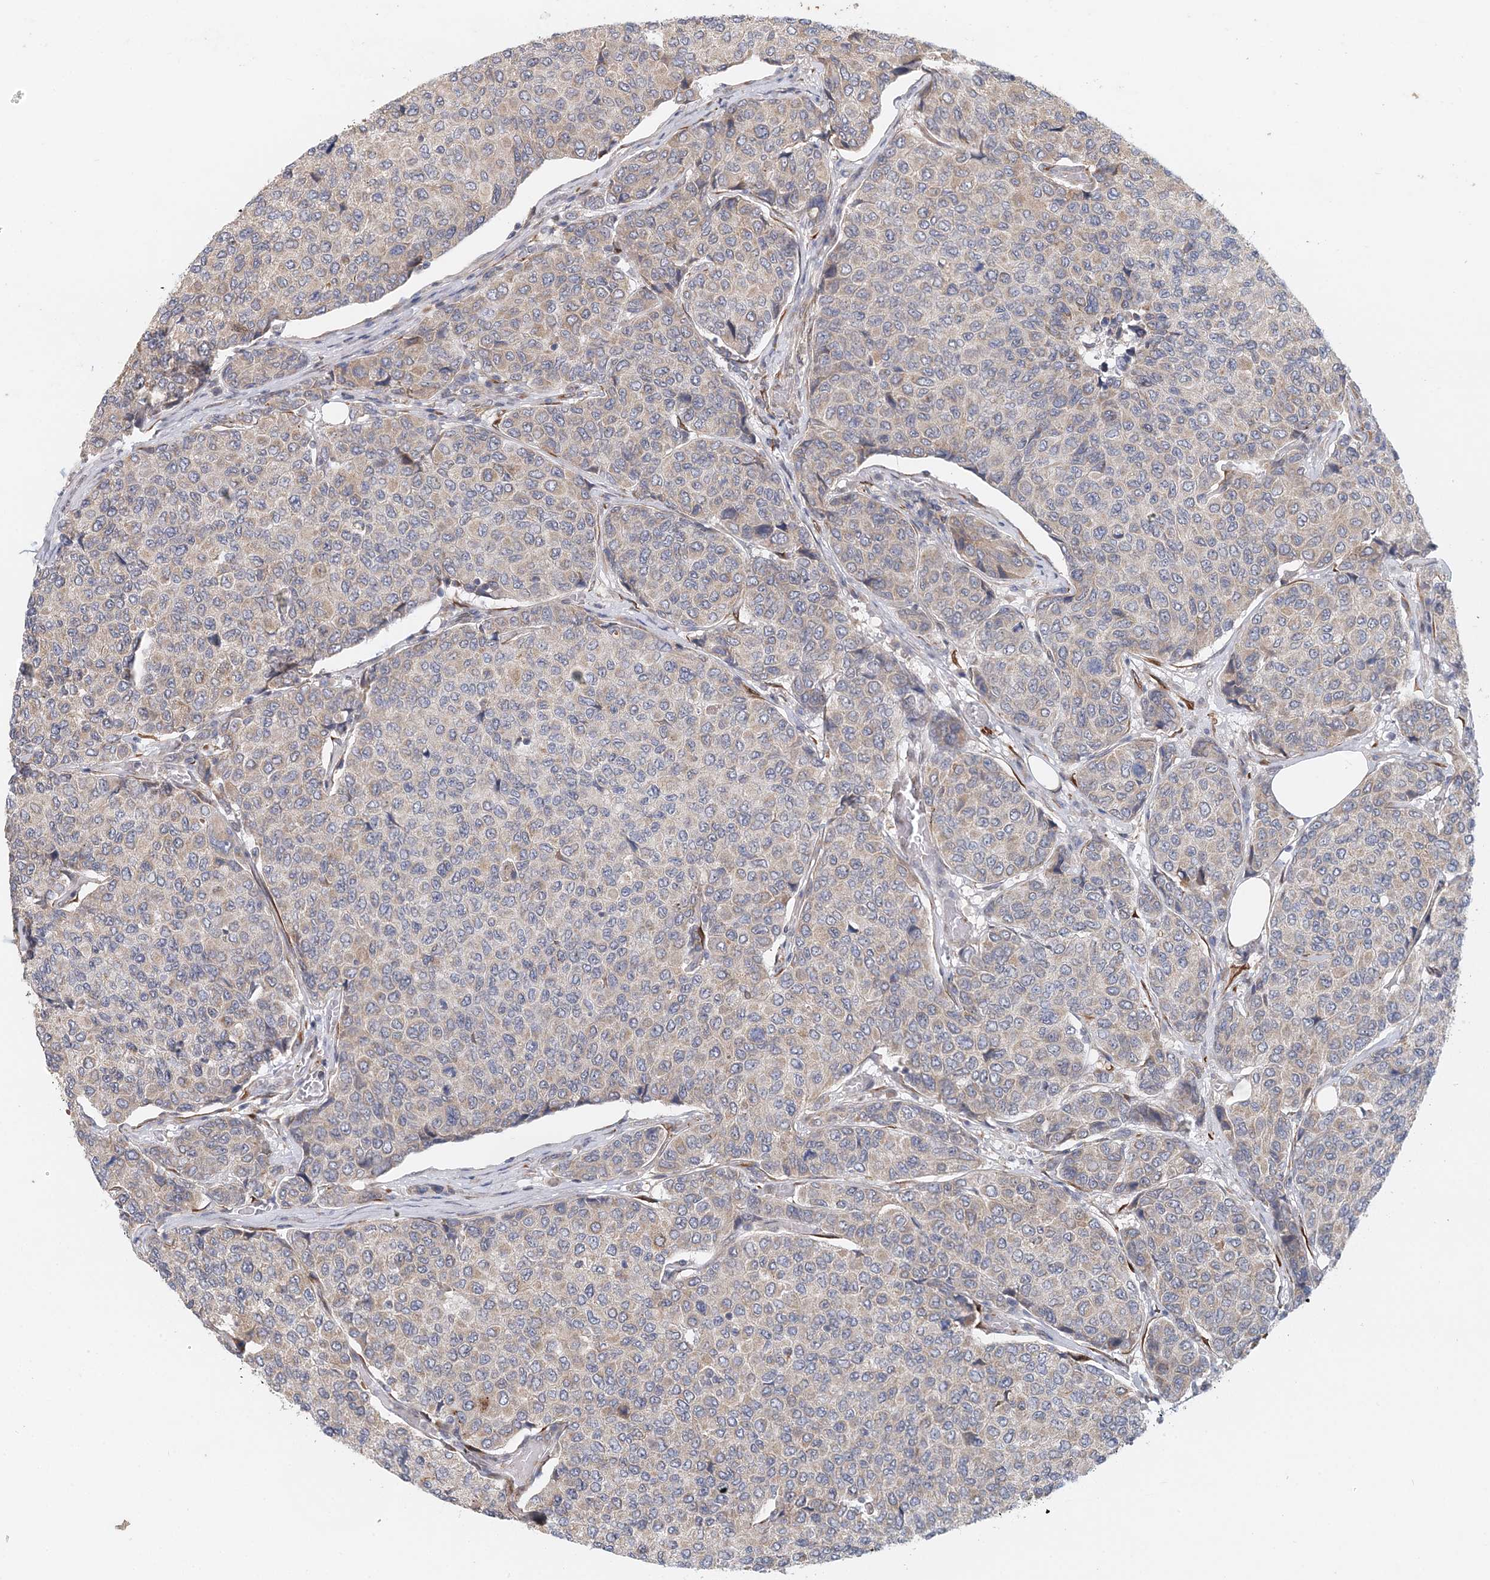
{"staining": {"intensity": "negative", "quantity": "none", "location": "none"}, "tissue": "breast cancer", "cell_type": "Tumor cells", "image_type": "cancer", "snomed": [{"axis": "morphology", "description": "Duct carcinoma"}, {"axis": "topography", "description": "Breast"}], "caption": "A histopathology image of breast cancer (invasive ductal carcinoma) stained for a protein exhibits no brown staining in tumor cells. Brightfield microscopy of IHC stained with DAB (brown) and hematoxylin (blue), captured at high magnification.", "gene": "PCYOX1L", "patient": {"sex": "female", "age": 55}}